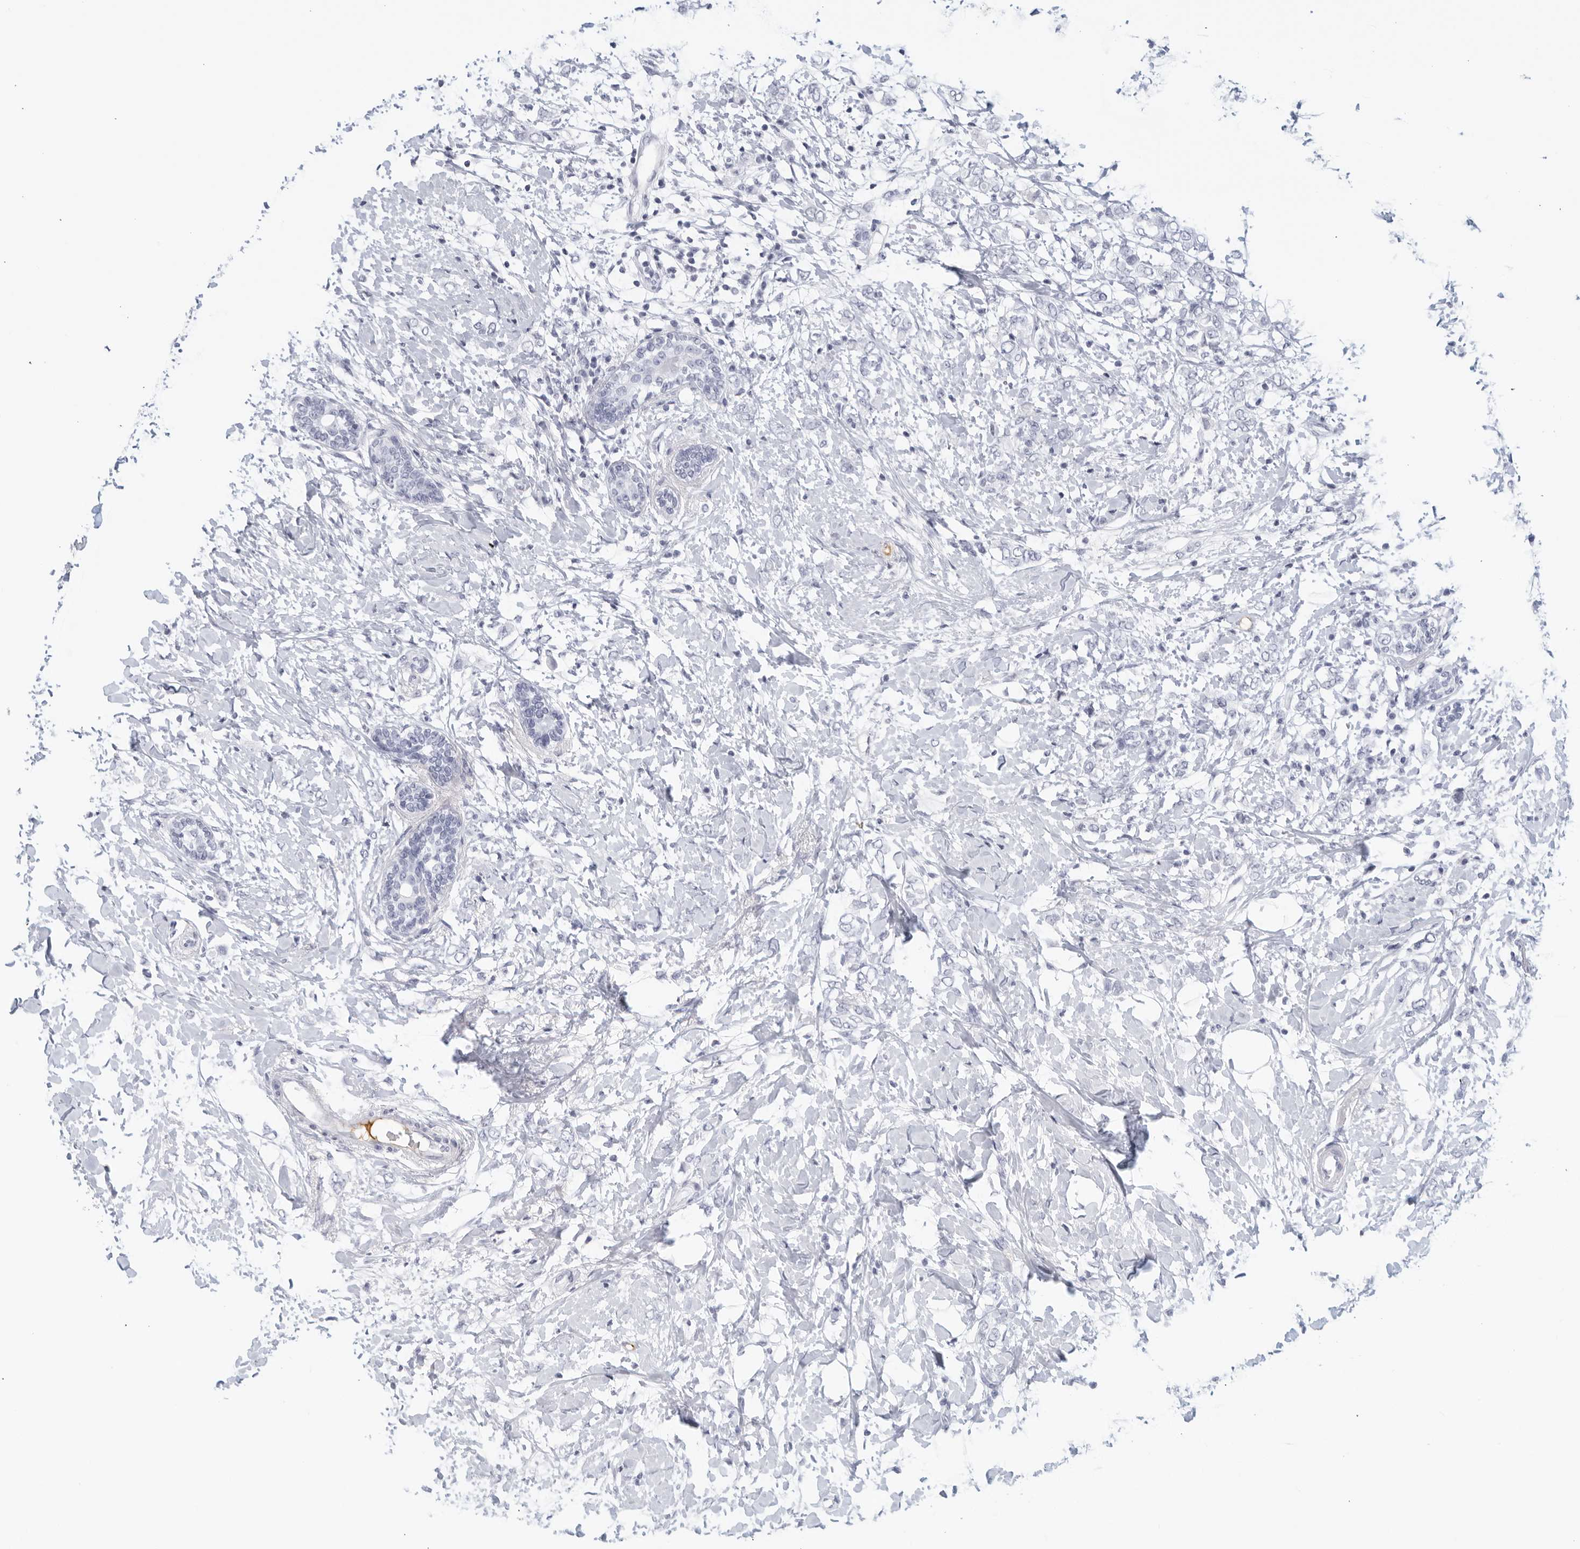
{"staining": {"intensity": "negative", "quantity": "none", "location": "none"}, "tissue": "breast cancer", "cell_type": "Tumor cells", "image_type": "cancer", "snomed": [{"axis": "morphology", "description": "Normal tissue, NOS"}, {"axis": "morphology", "description": "Lobular carcinoma"}, {"axis": "topography", "description": "Breast"}], "caption": "A micrograph of human lobular carcinoma (breast) is negative for staining in tumor cells. (DAB IHC, high magnification).", "gene": "FGG", "patient": {"sex": "female", "age": 47}}